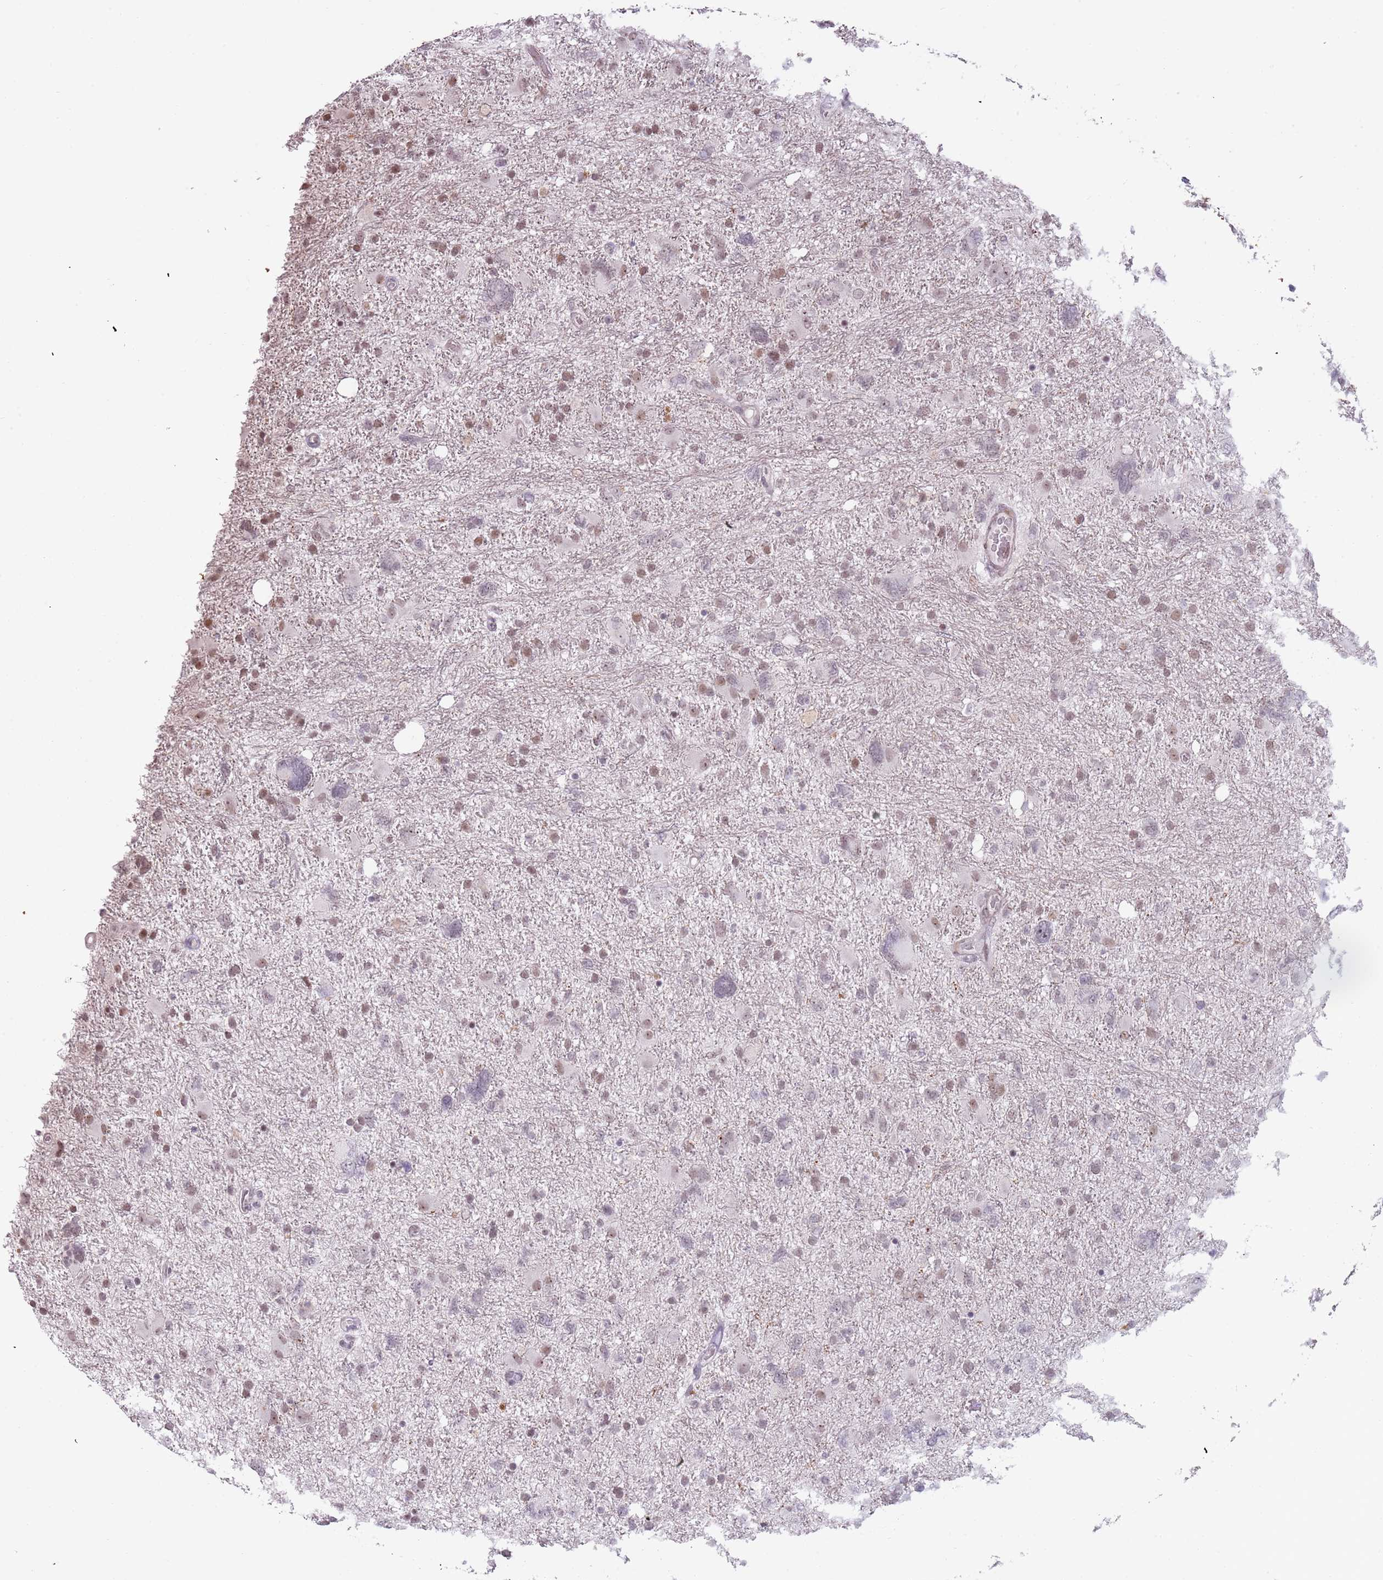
{"staining": {"intensity": "moderate", "quantity": "<25%", "location": "nuclear"}, "tissue": "glioma", "cell_type": "Tumor cells", "image_type": "cancer", "snomed": [{"axis": "morphology", "description": "Glioma, malignant, High grade"}, {"axis": "topography", "description": "Brain"}], "caption": "There is low levels of moderate nuclear staining in tumor cells of malignant glioma (high-grade), as demonstrated by immunohistochemical staining (brown color).", "gene": "REXO4", "patient": {"sex": "male", "age": 61}}